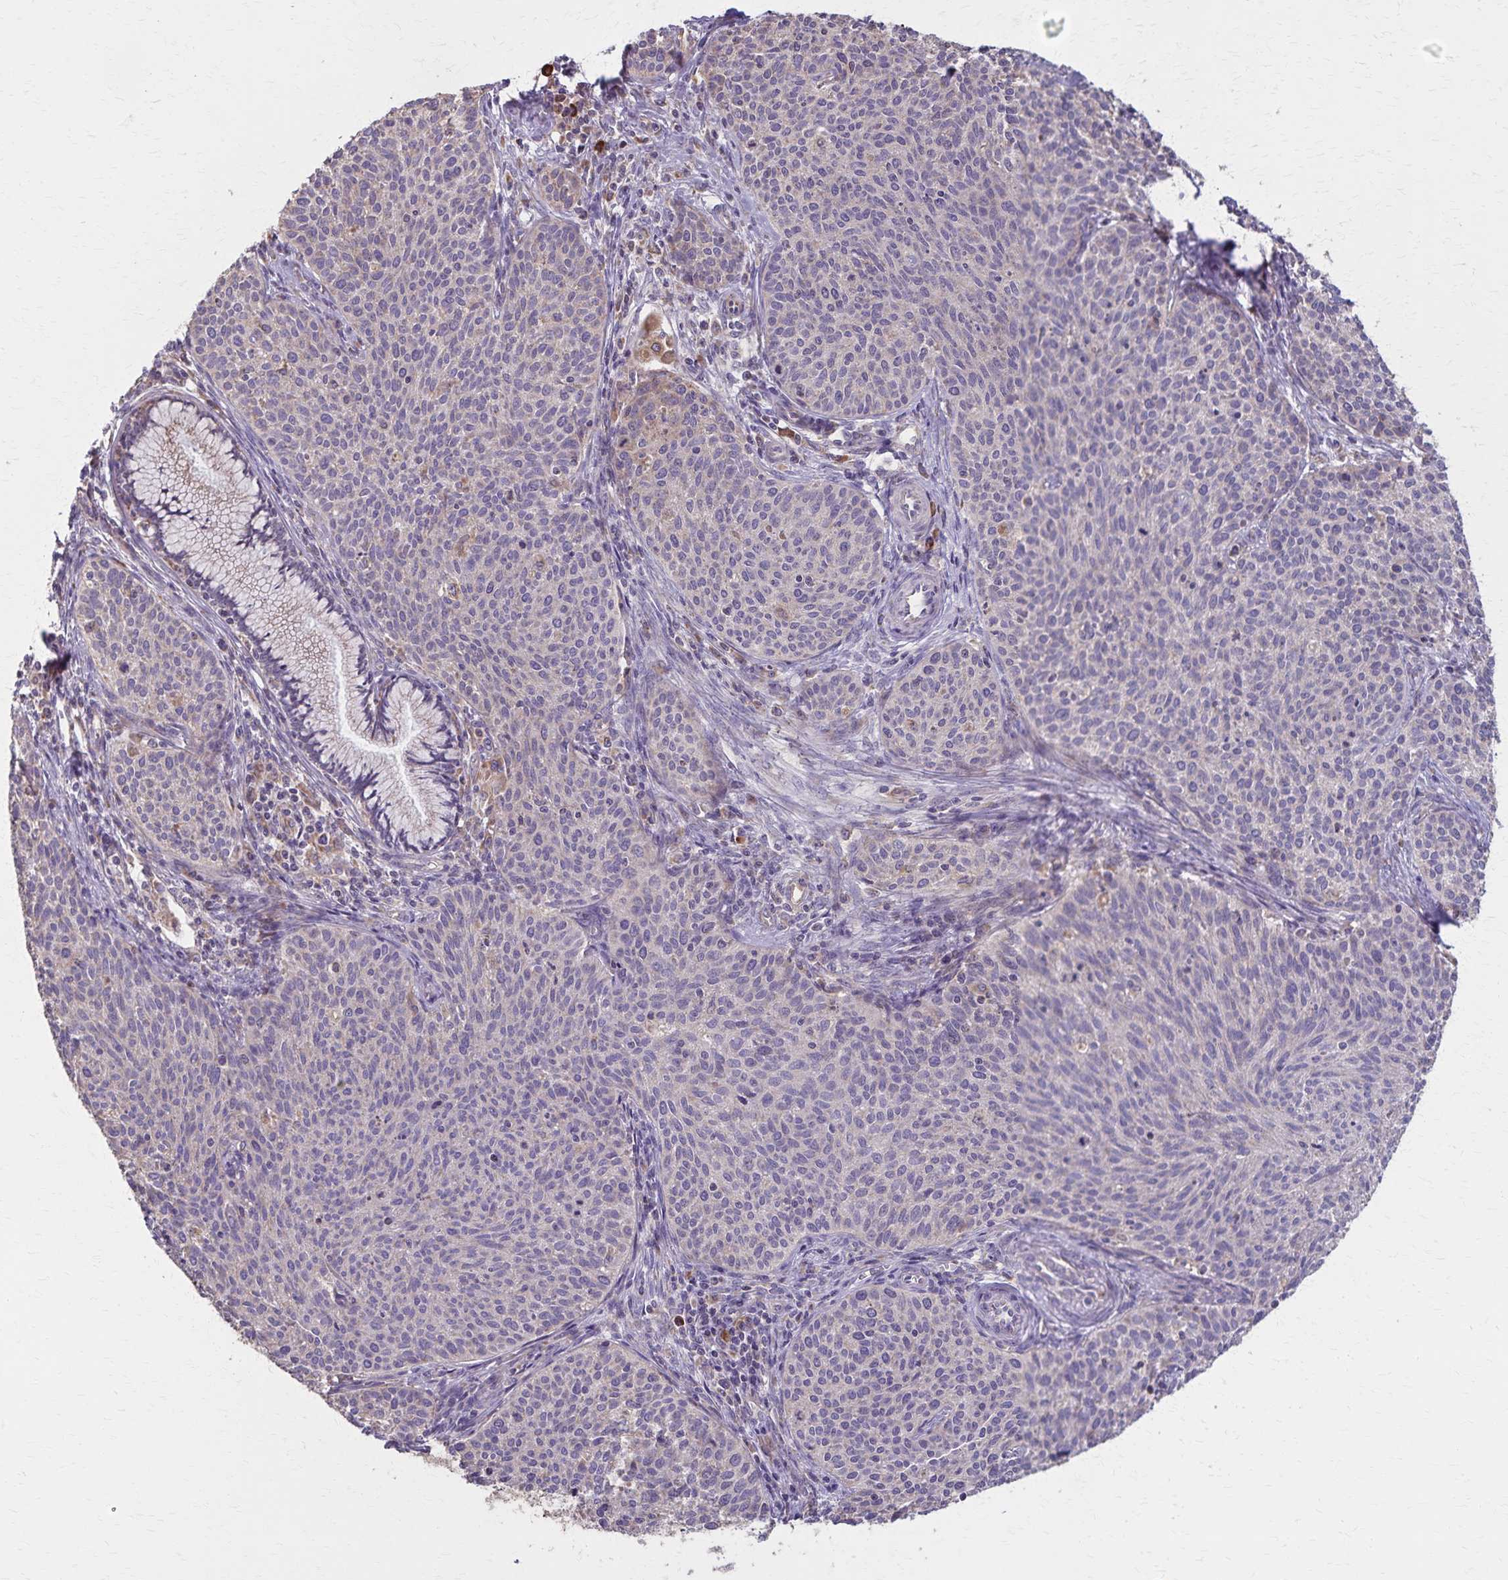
{"staining": {"intensity": "weak", "quantity": "<25%", "location": "cytoplasmic/membranous"}, "tissue": "cervical cancer", "cell_type": "Tumor cells", "image_type": "cancer", "snomed": [{"axis": "morphology", "description": "Squamous cell carcinoma, NOS"}, {"axis": "topography", "description": "Cervix"}], "caption": "DAB immunohistochemical staining of human cervical cancer reveals no significant expression in tumor cells.", "gene": "RNF10", "patient": {"sex": "female", "age": 38}}